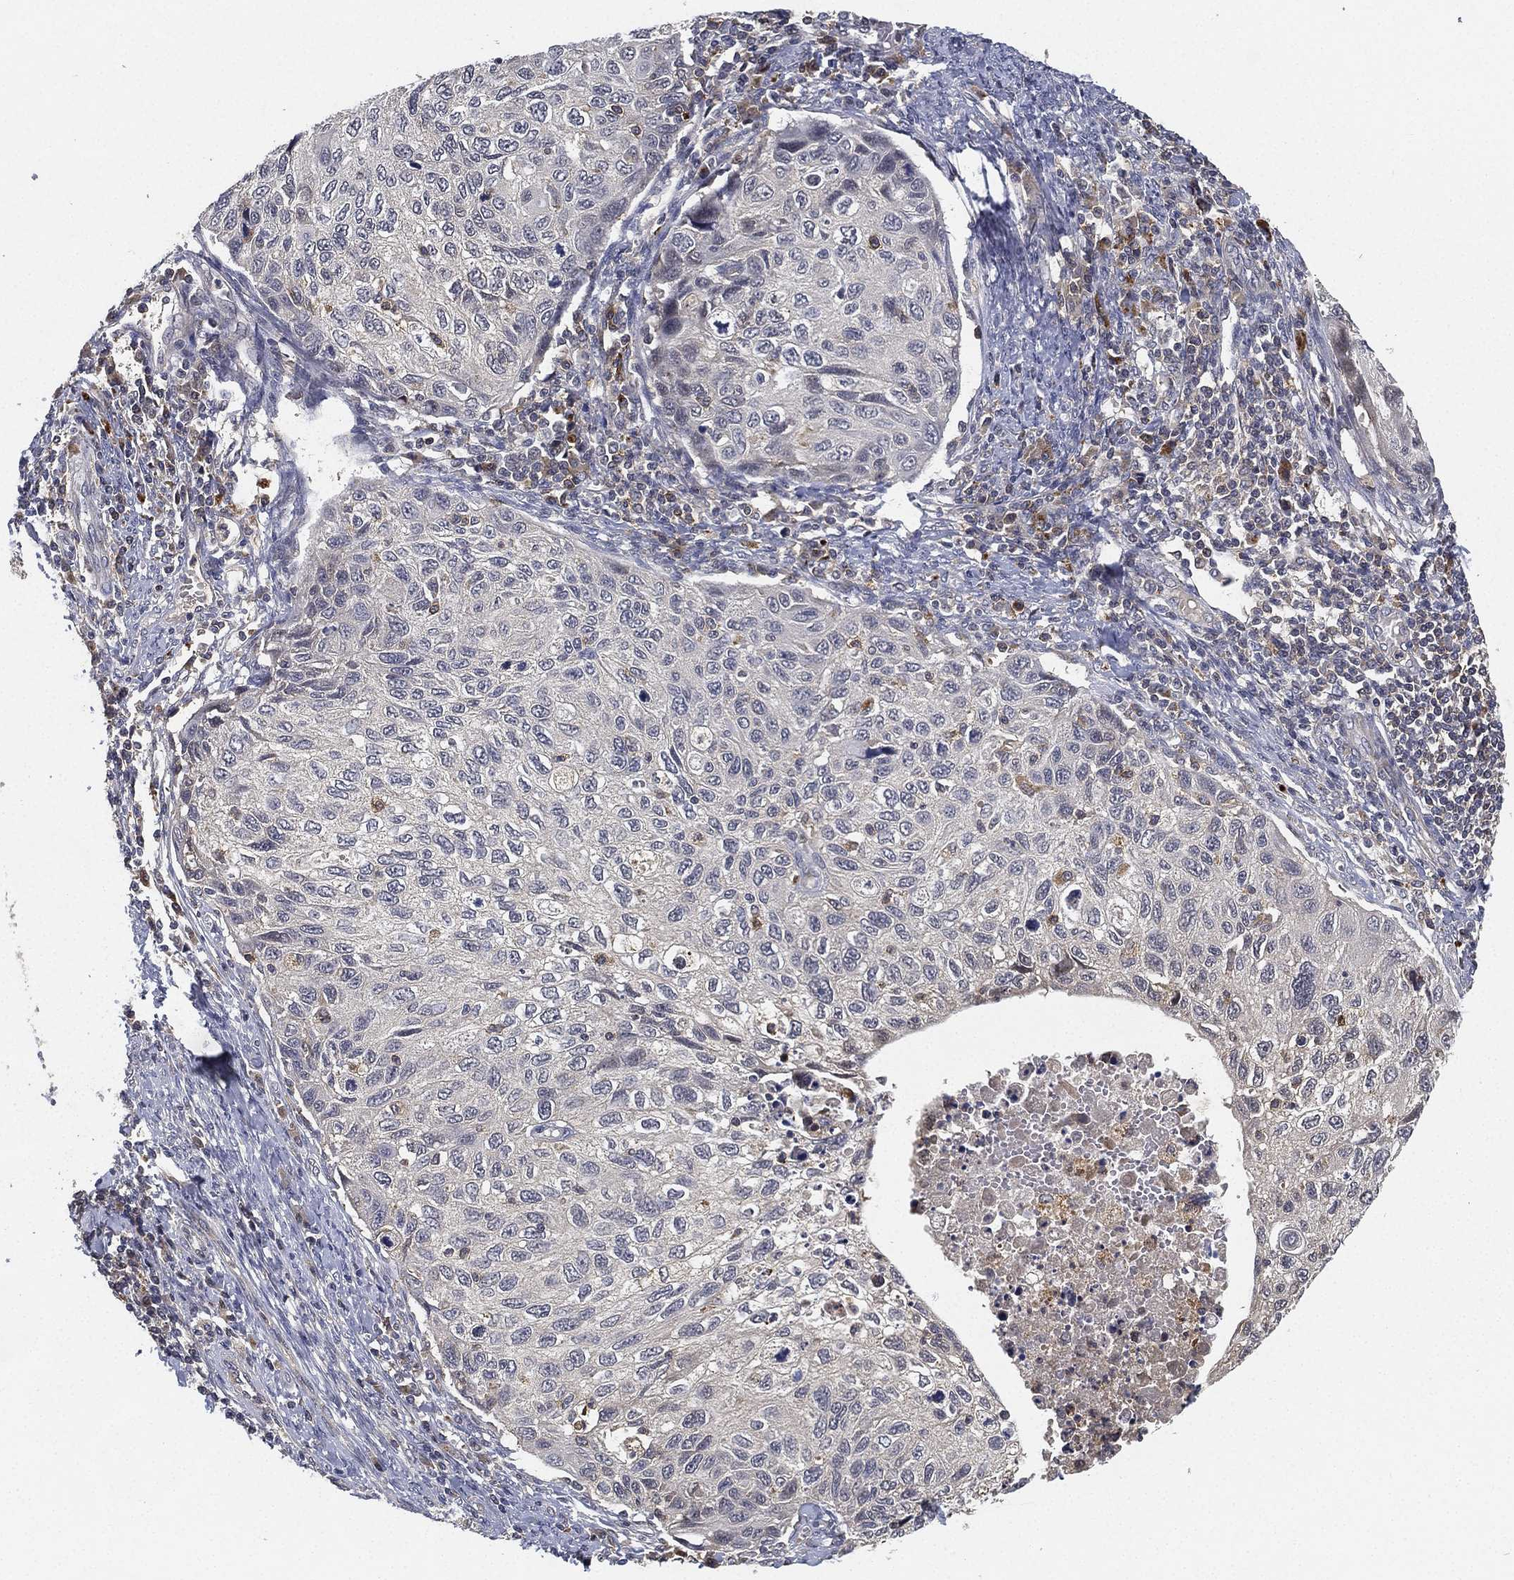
{"staining": {"intensity": "negative", "quantity": "none", "location": "none"}, "tissue": "cervical cancer", "cell_type": "Tumor cells", "image_type": "cancer", "snomed": [{"axis": "morphology", "description": "Squamous cell carcinoma, NOS"}, {"axis": "topography", "description": "Cervix"}], "caption": "Cervical squamous cell carcinoma was stained to show a protein in brown. There is no significant expression in tumor cells.", "gene": "CFAP251", "patient": {"sex": "female", "age": 70}}